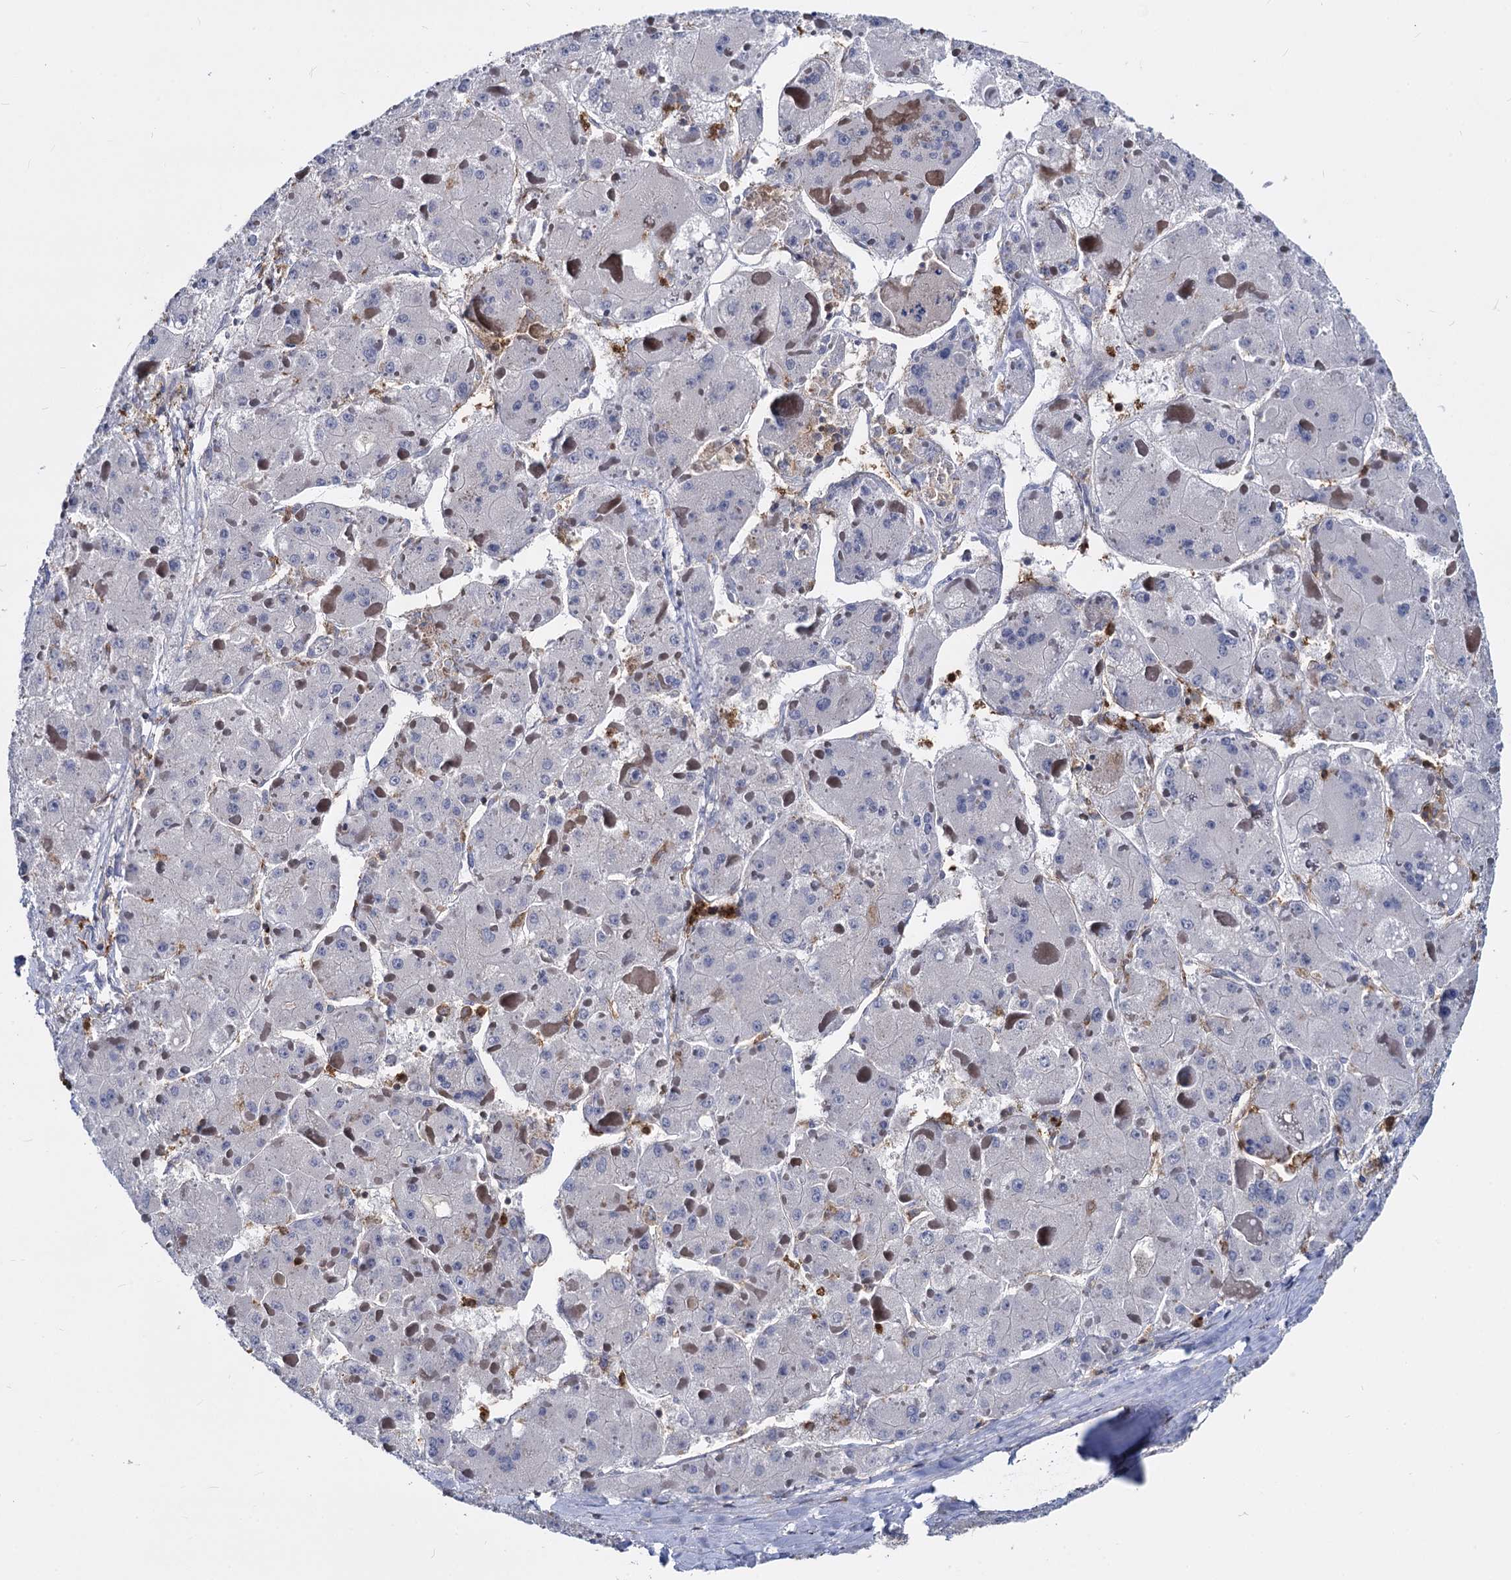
{"staining": {"intensity": "negative", "quantity": "none", "location": "none"}, "tissue": "liver cancer", "cell_type": "Tumor cells", "image_type": "cancer", "snomed": [{"axis": "morphology", "description": "Carcinoma, Hepatocellular, NOS"}, {"axis": "topography", "description": "Liver"}], "caption": "Protein analysis of liver cancer exhibits no significant staining in tumor cells. (Brightfield microscopy of DAB IHC at high magnification).", "gene": "RHOG", "patient": {"sex": "female", "age": 73}}